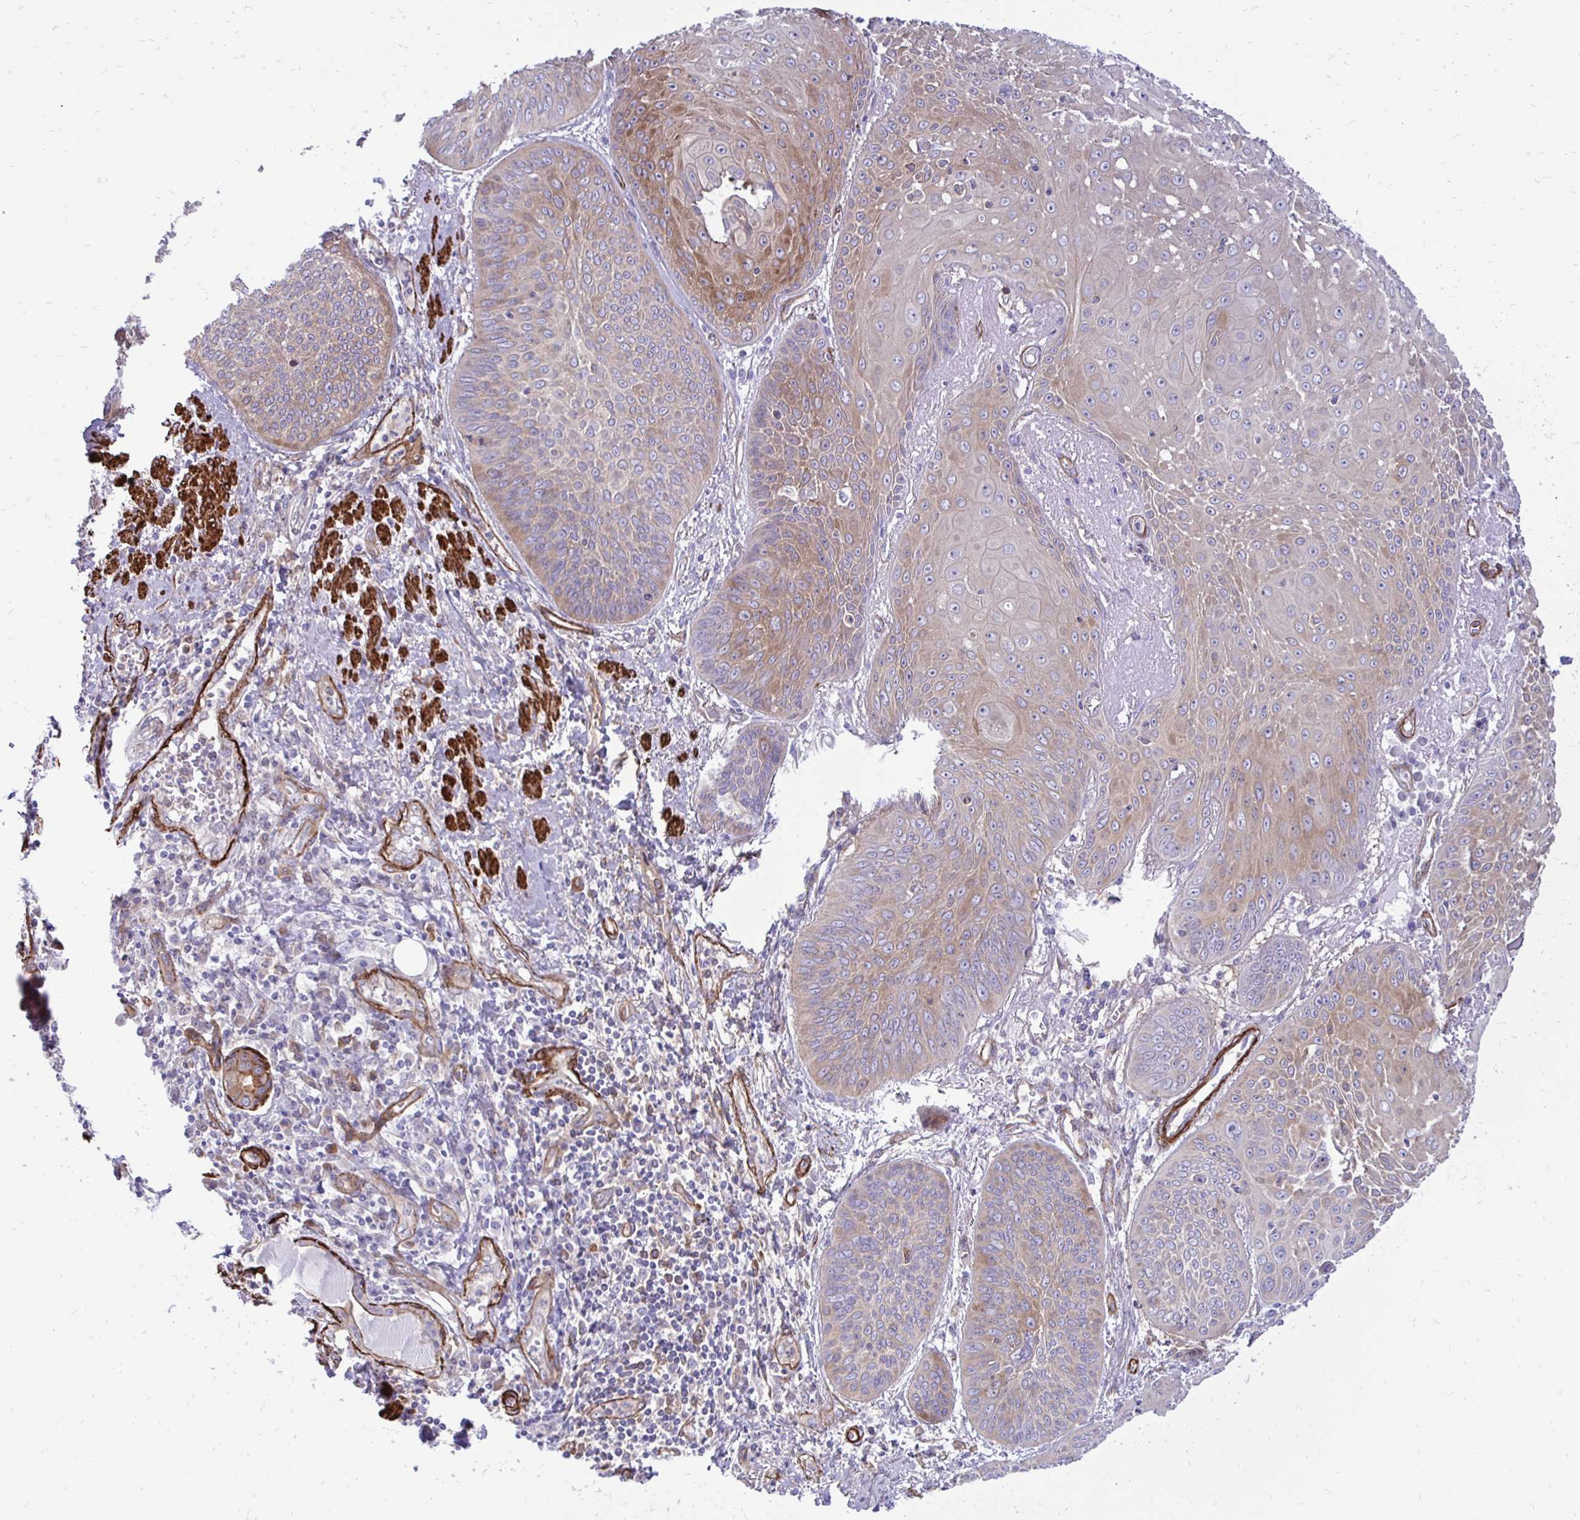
{"staining": {"intensity": "moderate", "quantity": "25%-75%", "location": "cytoplasmic/membranous"}, "tissue": "lung cancer", "cell_type": "Tumor cells", "image_type": "cancer", "snomed": [{"axis": "morphology", "description": "Squamous cell carcinoma, NOS"}, {"axis": "topography", "description": "Lung"}], "caption": "Squamous cell carcinoma (lung) stained with IHC displays moderate cytoplasmic/membranous expression in about 25%-75% of tumor cells.", "gene": "CTPS1", "patient": {"sex": "male", "age": 74}}